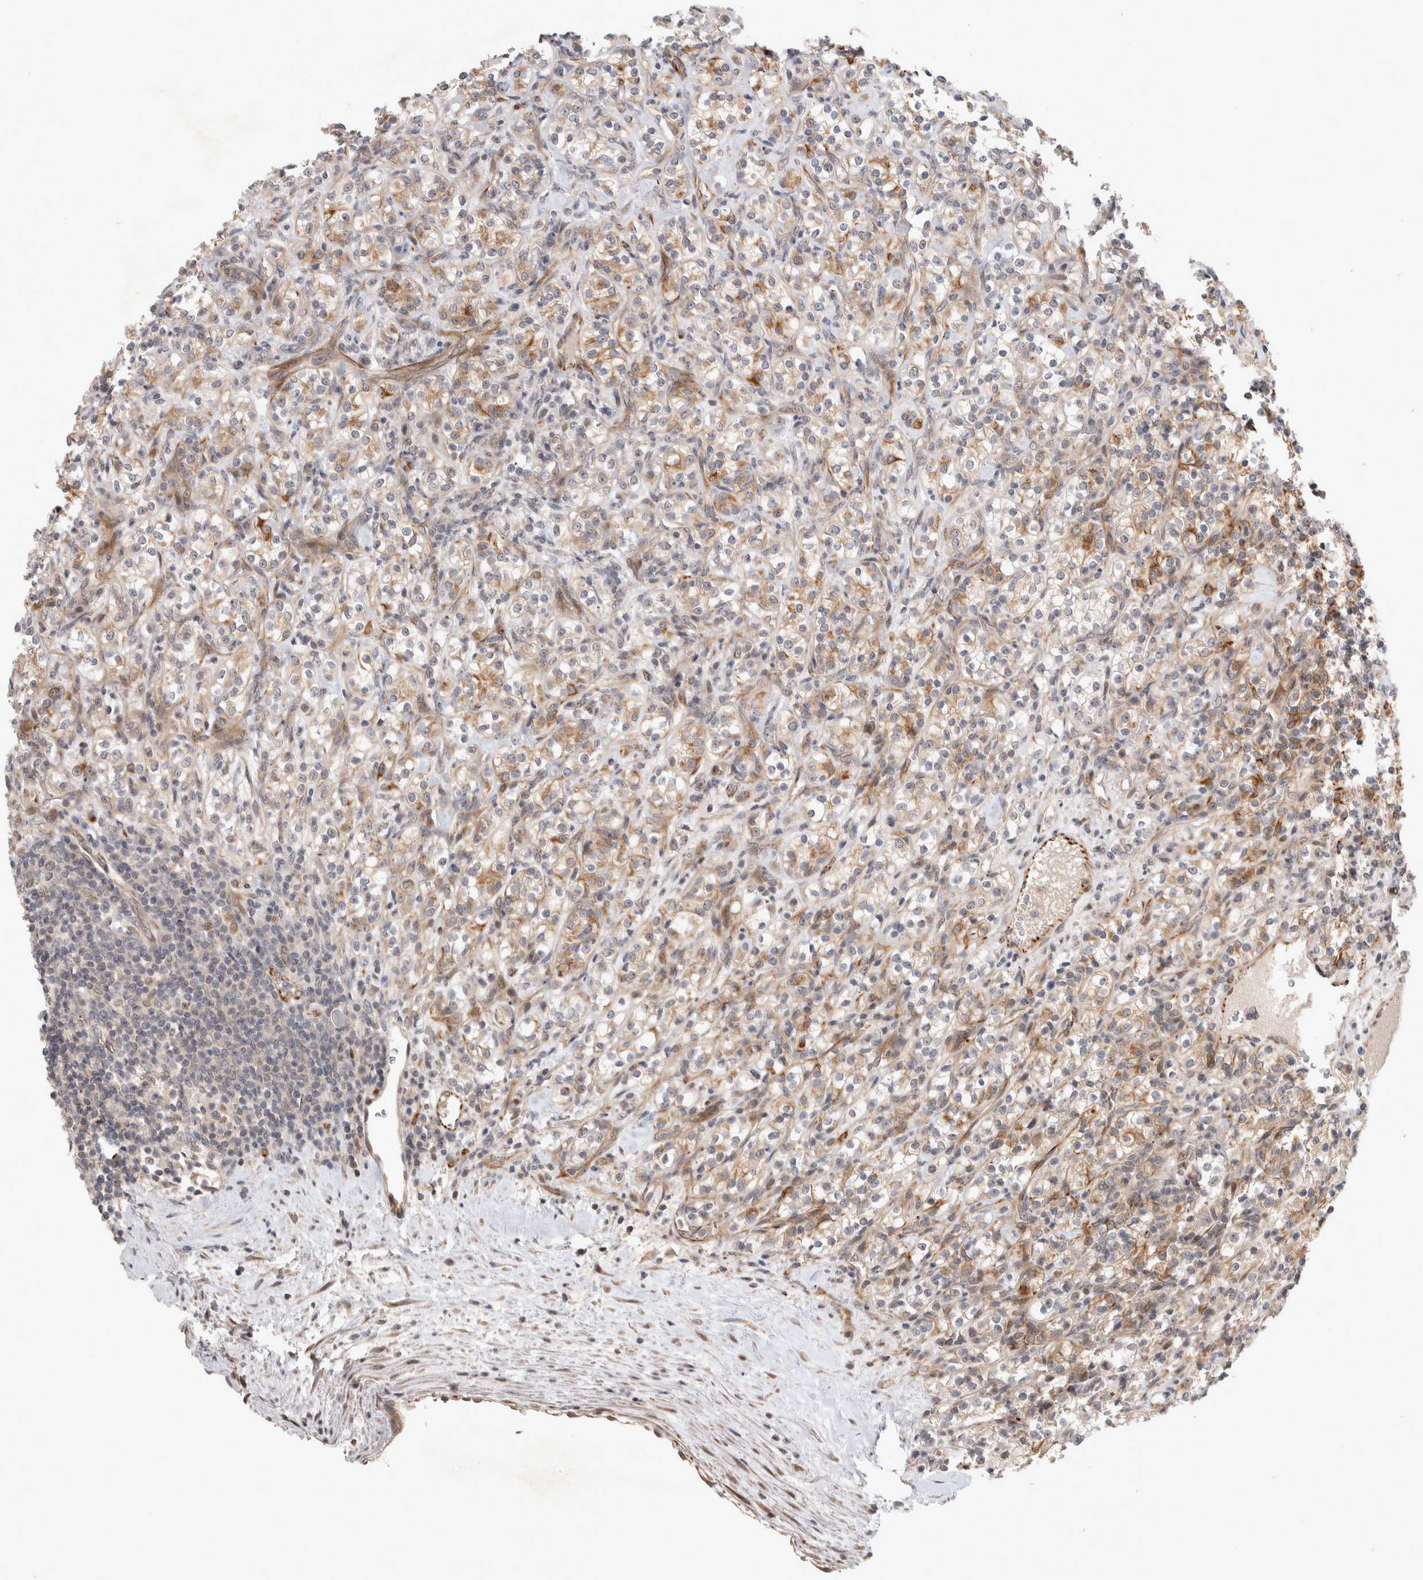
{"staining": {"intensity": "moderate", "quantity": "25%-75%", "location": "cytoplasmic/membranous"}, "tissue": "renal cancer", "cell_type": "Tumor cells", "image_type": "cancer", "snomed": [{"axis": "morphology", "description": "Adenocarcinoma, NOS"}, {"axis": "topography", "description": "Kidney"}], "caption": "Tumor cells reveal moderate cytoplasmic/membranous positivity in approximately 25%-75% of cells in renal cancer.", "gene": "CRISPLD1", "patient": {"sex": "male", "age": 77}}